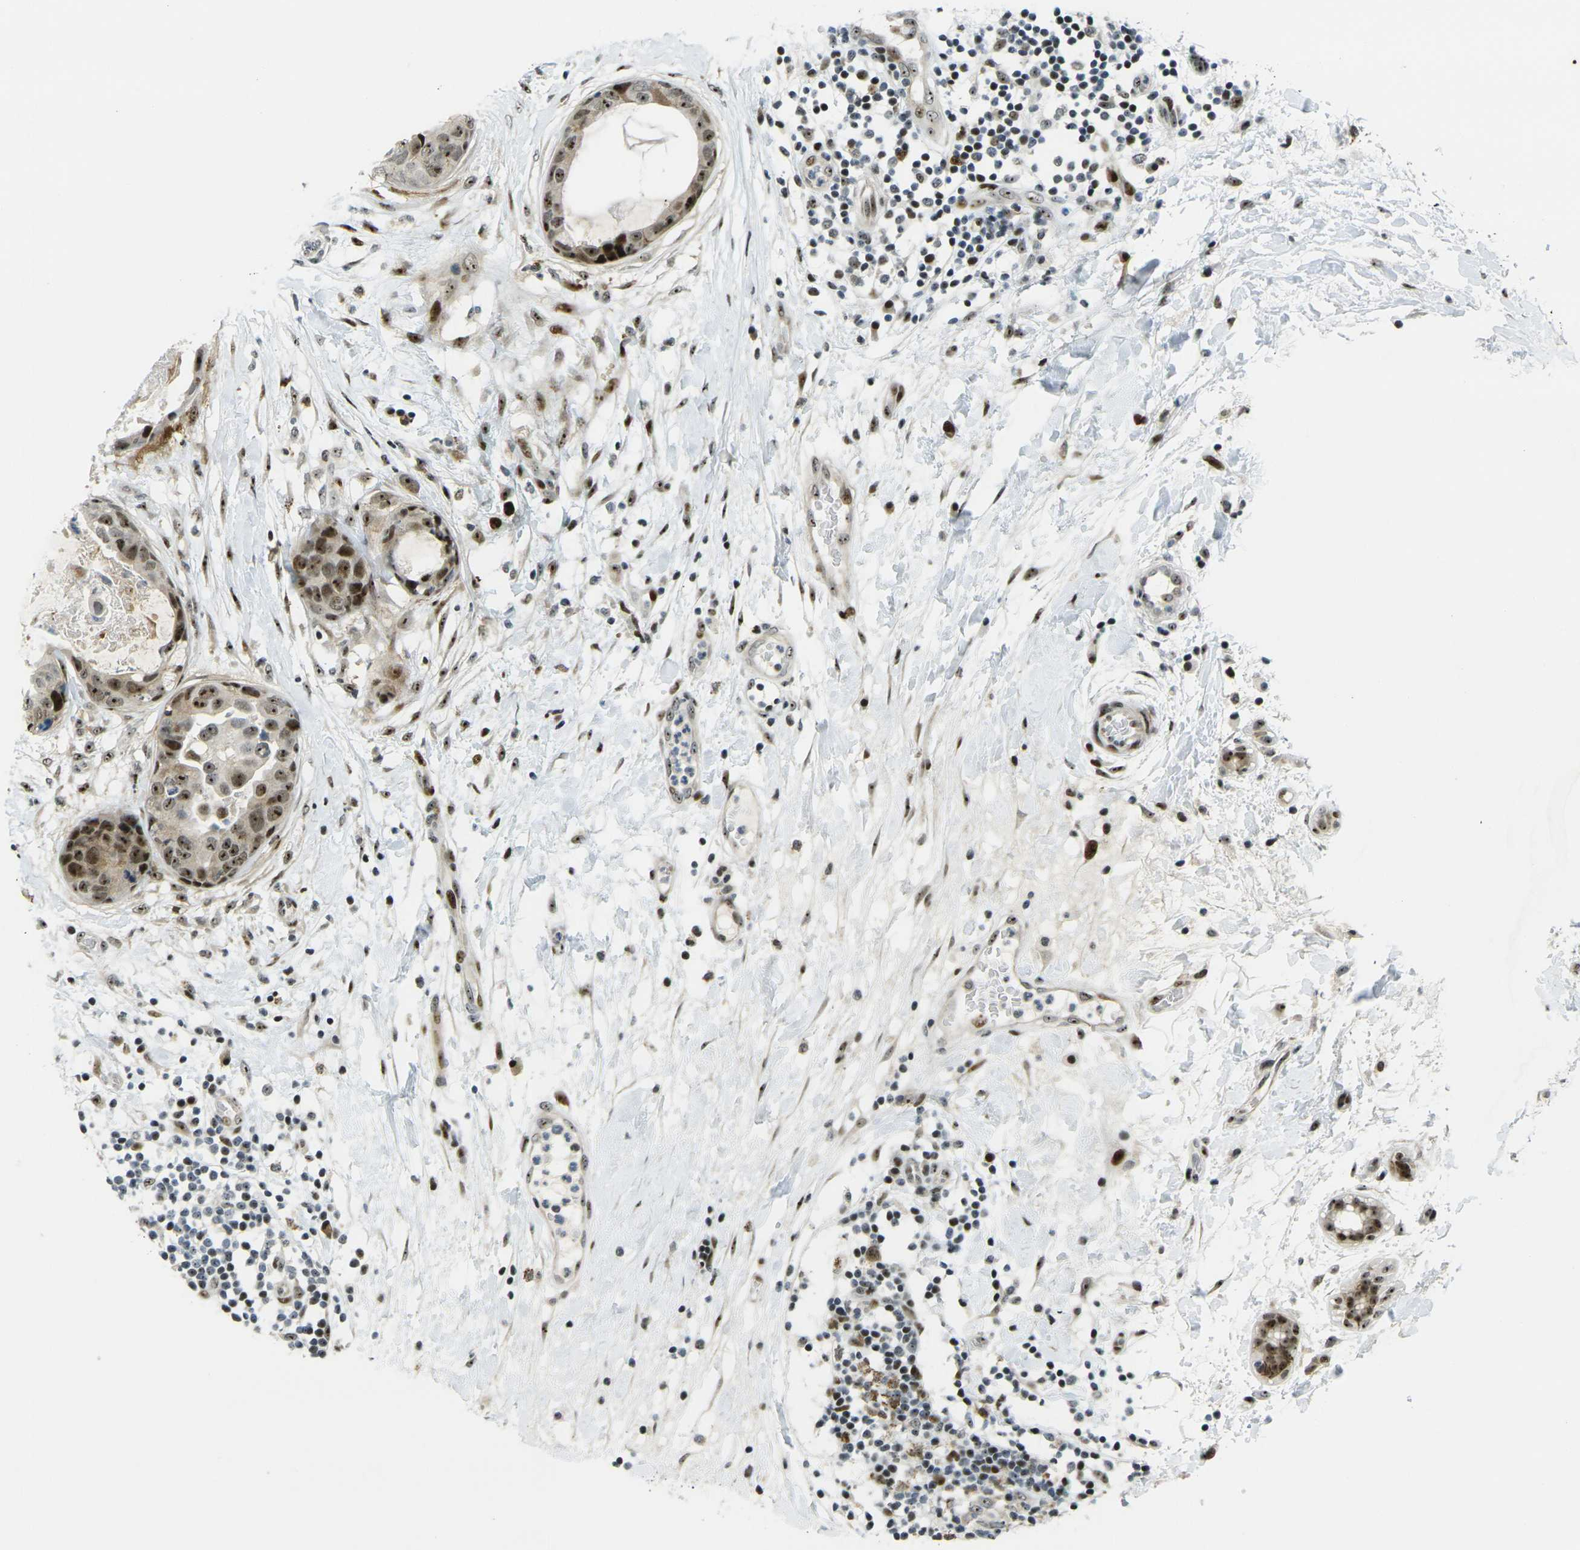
{"staining": {"intensity": "strong", "quantity": ">75%", "location": "nuclear"}, "tissue": "breast cancer", "cell_type": "Tumor cells", "image_type": "cancer", "snomed": [{"axis": "morphology", "description": "Duct carcinoma"}, {"axis": "topography", "description": "Breast"}], "caption": "A brown stain labels strong nuclear staining of a protein in breast cancer (intraductal carcinoma) tumor cells.", "gene": "UBE2C", "patient": {"sex": "female", "age": 40}}